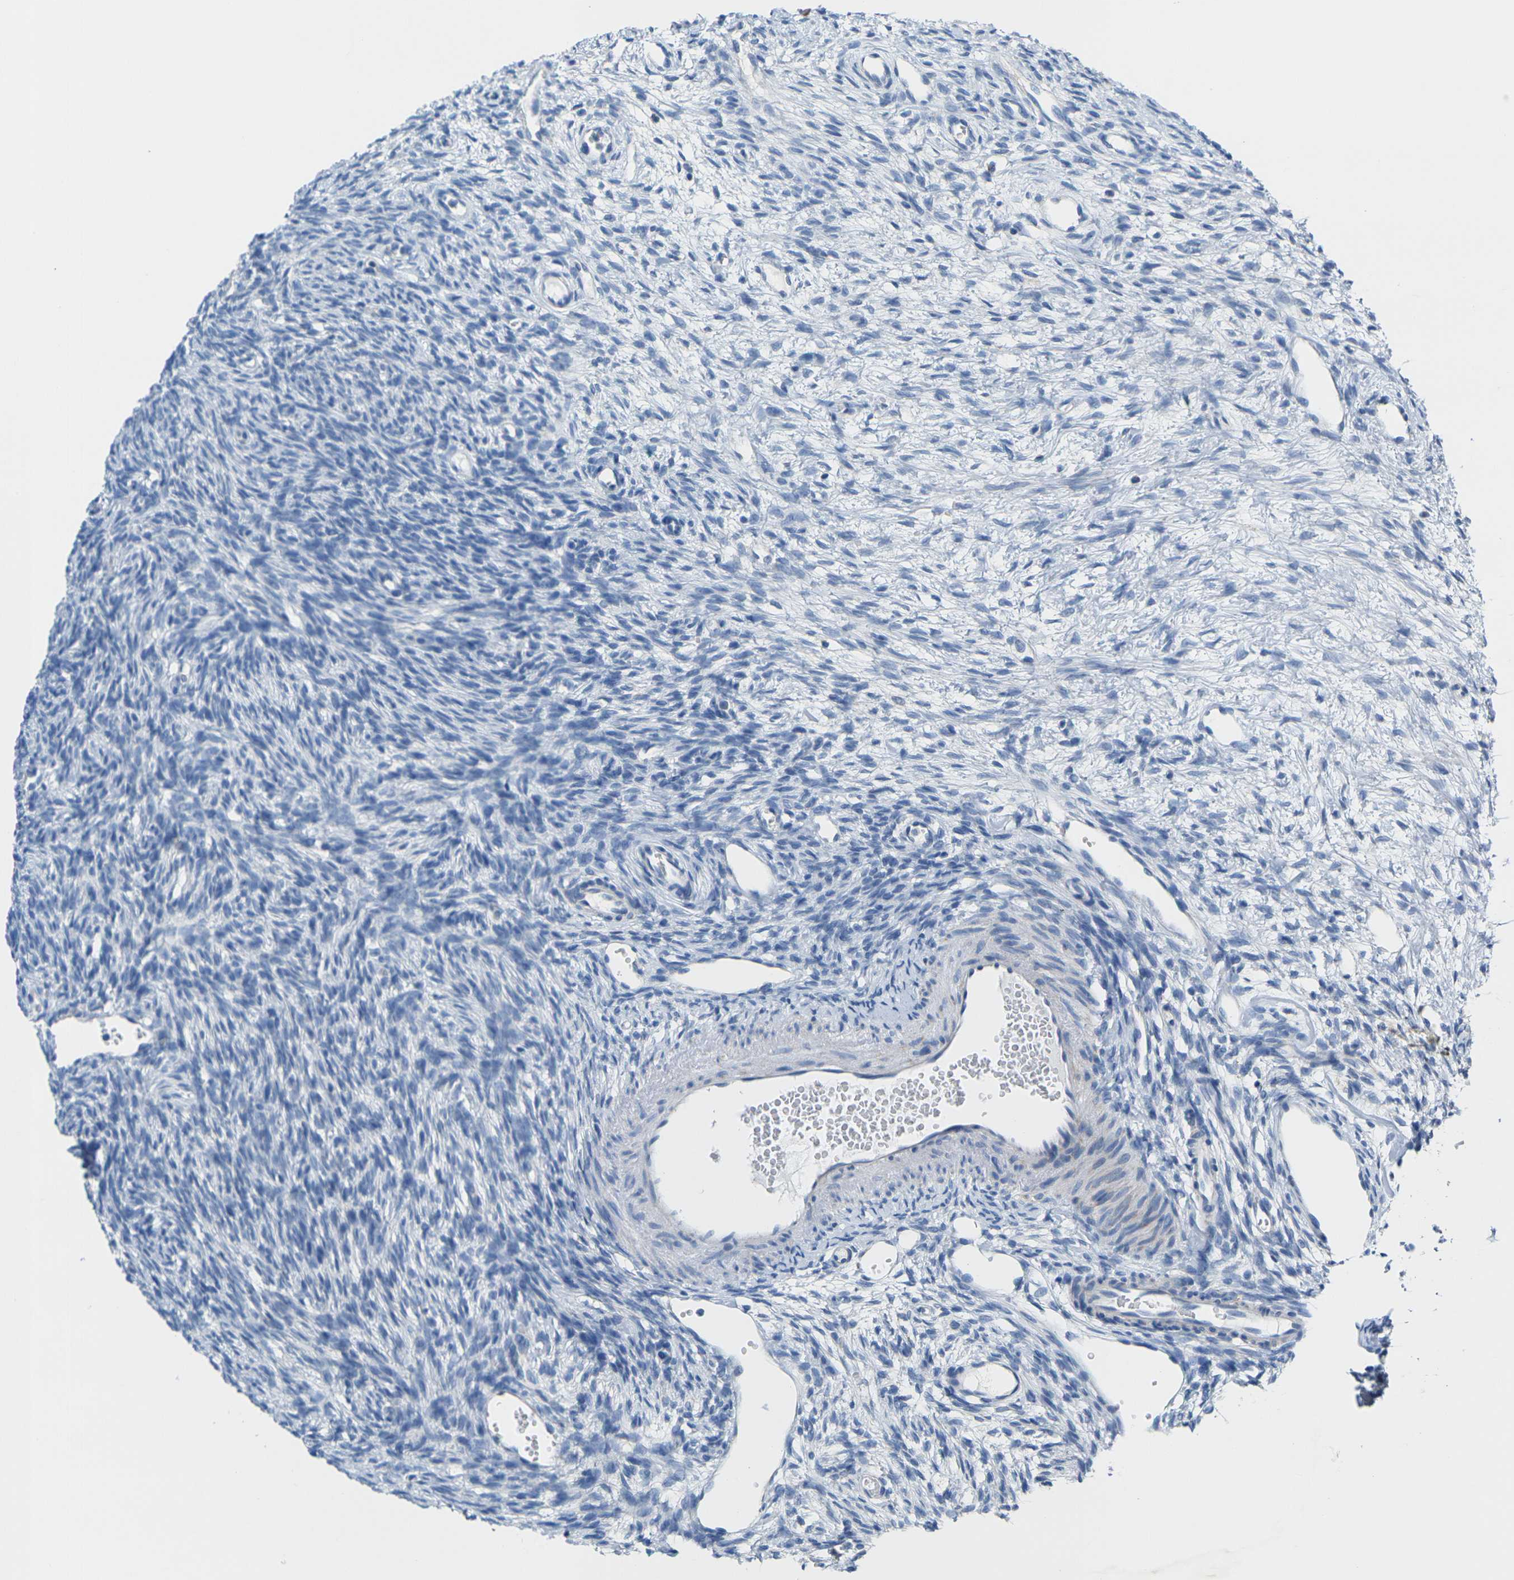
{"staining": {"intensity": "negative", "quantity": "none", "location": "none"}, "tissue": "ovary", "cell_type": "Ovarian stroma cells", "image_type": "normal", "snomed": [{"axis": "morphology", "description": "Normal tissue, NOS"}, {"axis": "topography", "description": "Ovary"}], "caption": "The image exhibits no significant expression in ovarian stroma cells of ovary. (DAB IHC with hematoxylin counter stain).", "gene": "TMEM204", "patient": {"sex": "female", "age": 33}}